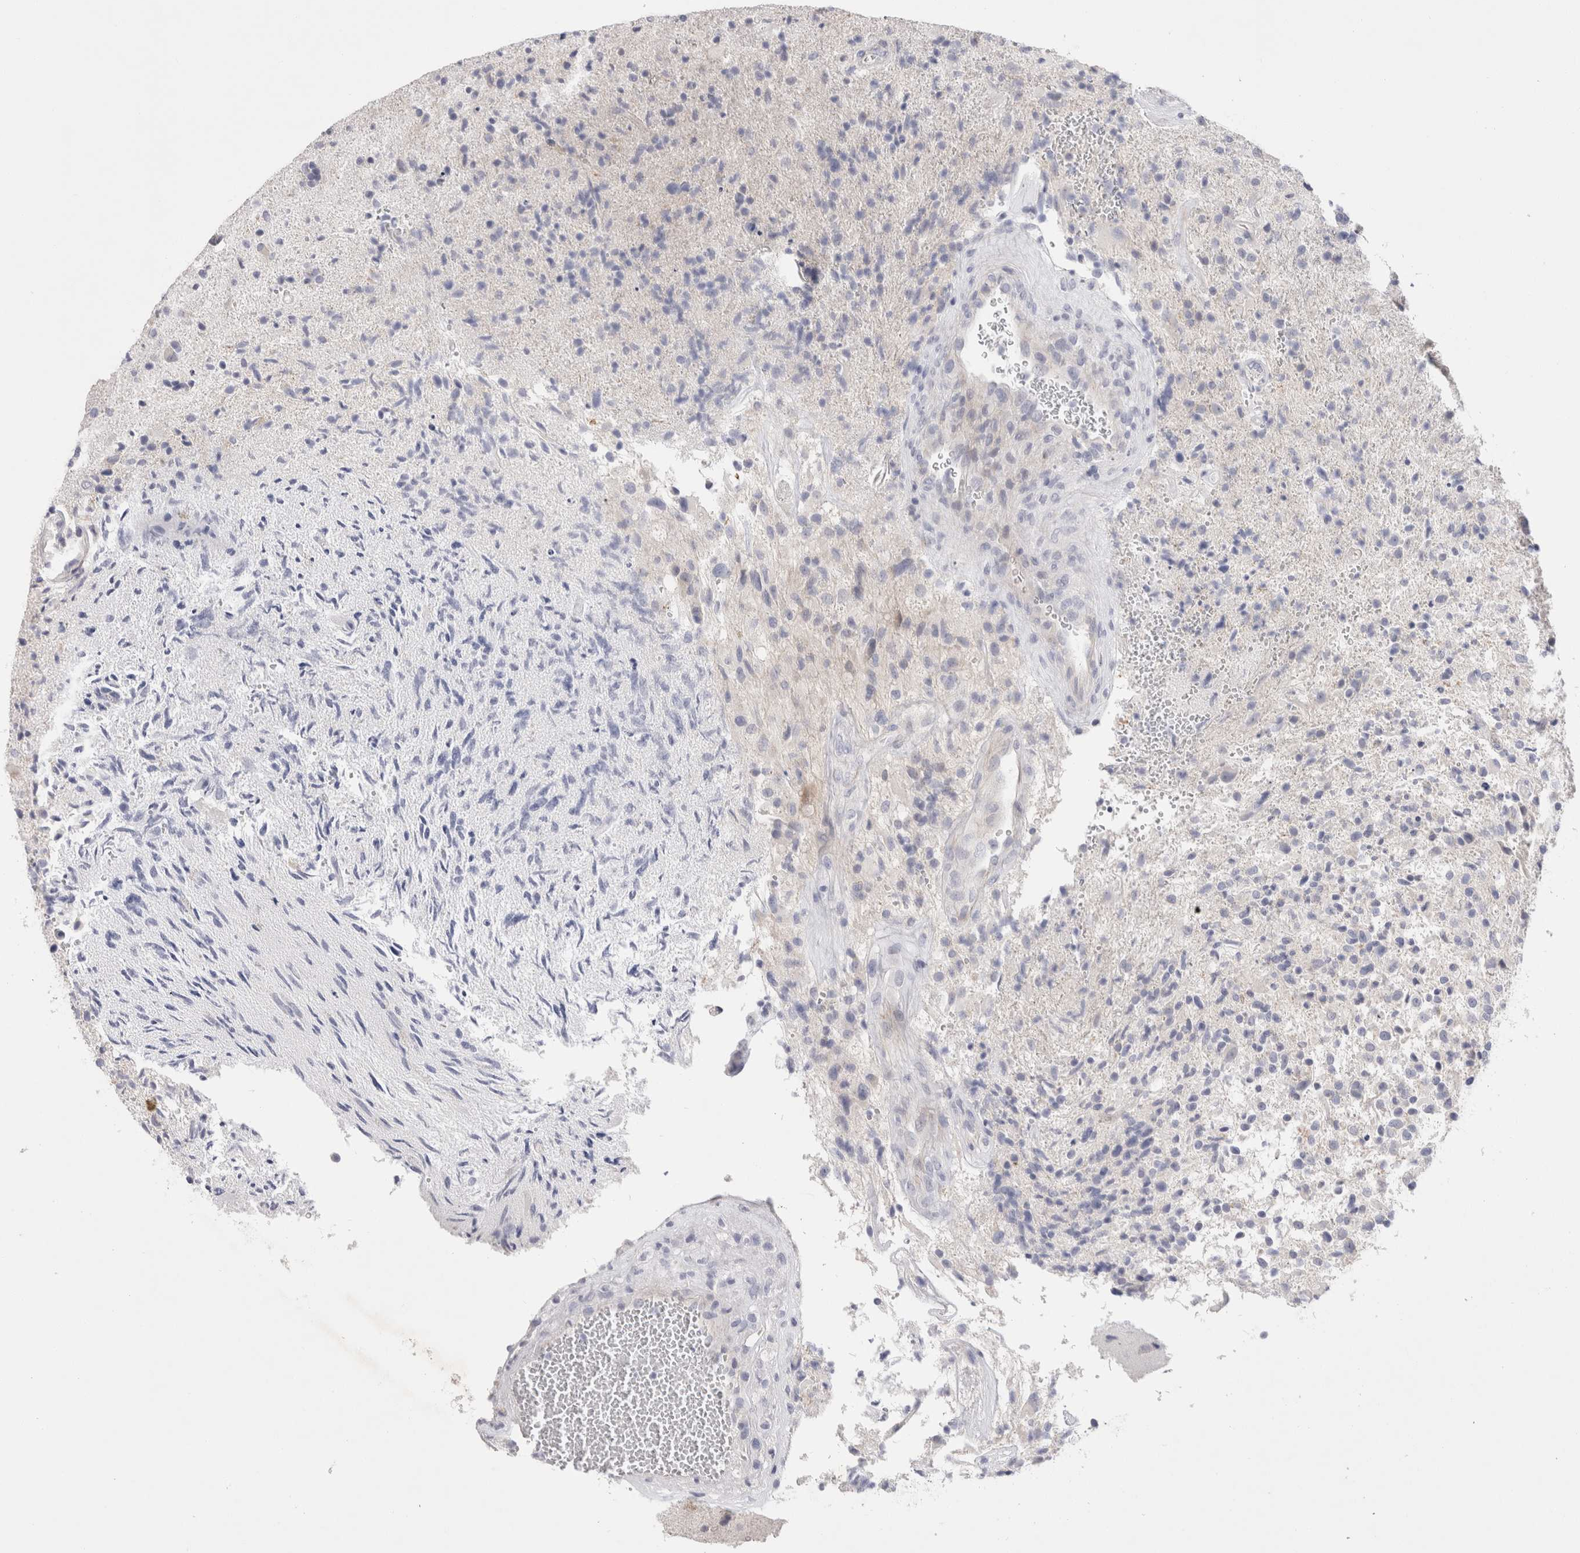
{"staining": {"intensity": "negative", "quantity": "none", "location": "none"}, "tissue": "glioma", "cell_type": "Tumor cells", "image_type": "cancer", "snomed": [{"axis": "morphology", "description": "Glioma, malignant, High grade"}, {"axis": "topography", "description": "Brain"}], "caption": "DAB immunohistochemical staining of glioma shows no significant expression in tumor cells. (DAB immunohistochemistry (IHC), high magnification).", "gene": "SPINK2", "patient": {"sex": "male", "age": 72}}